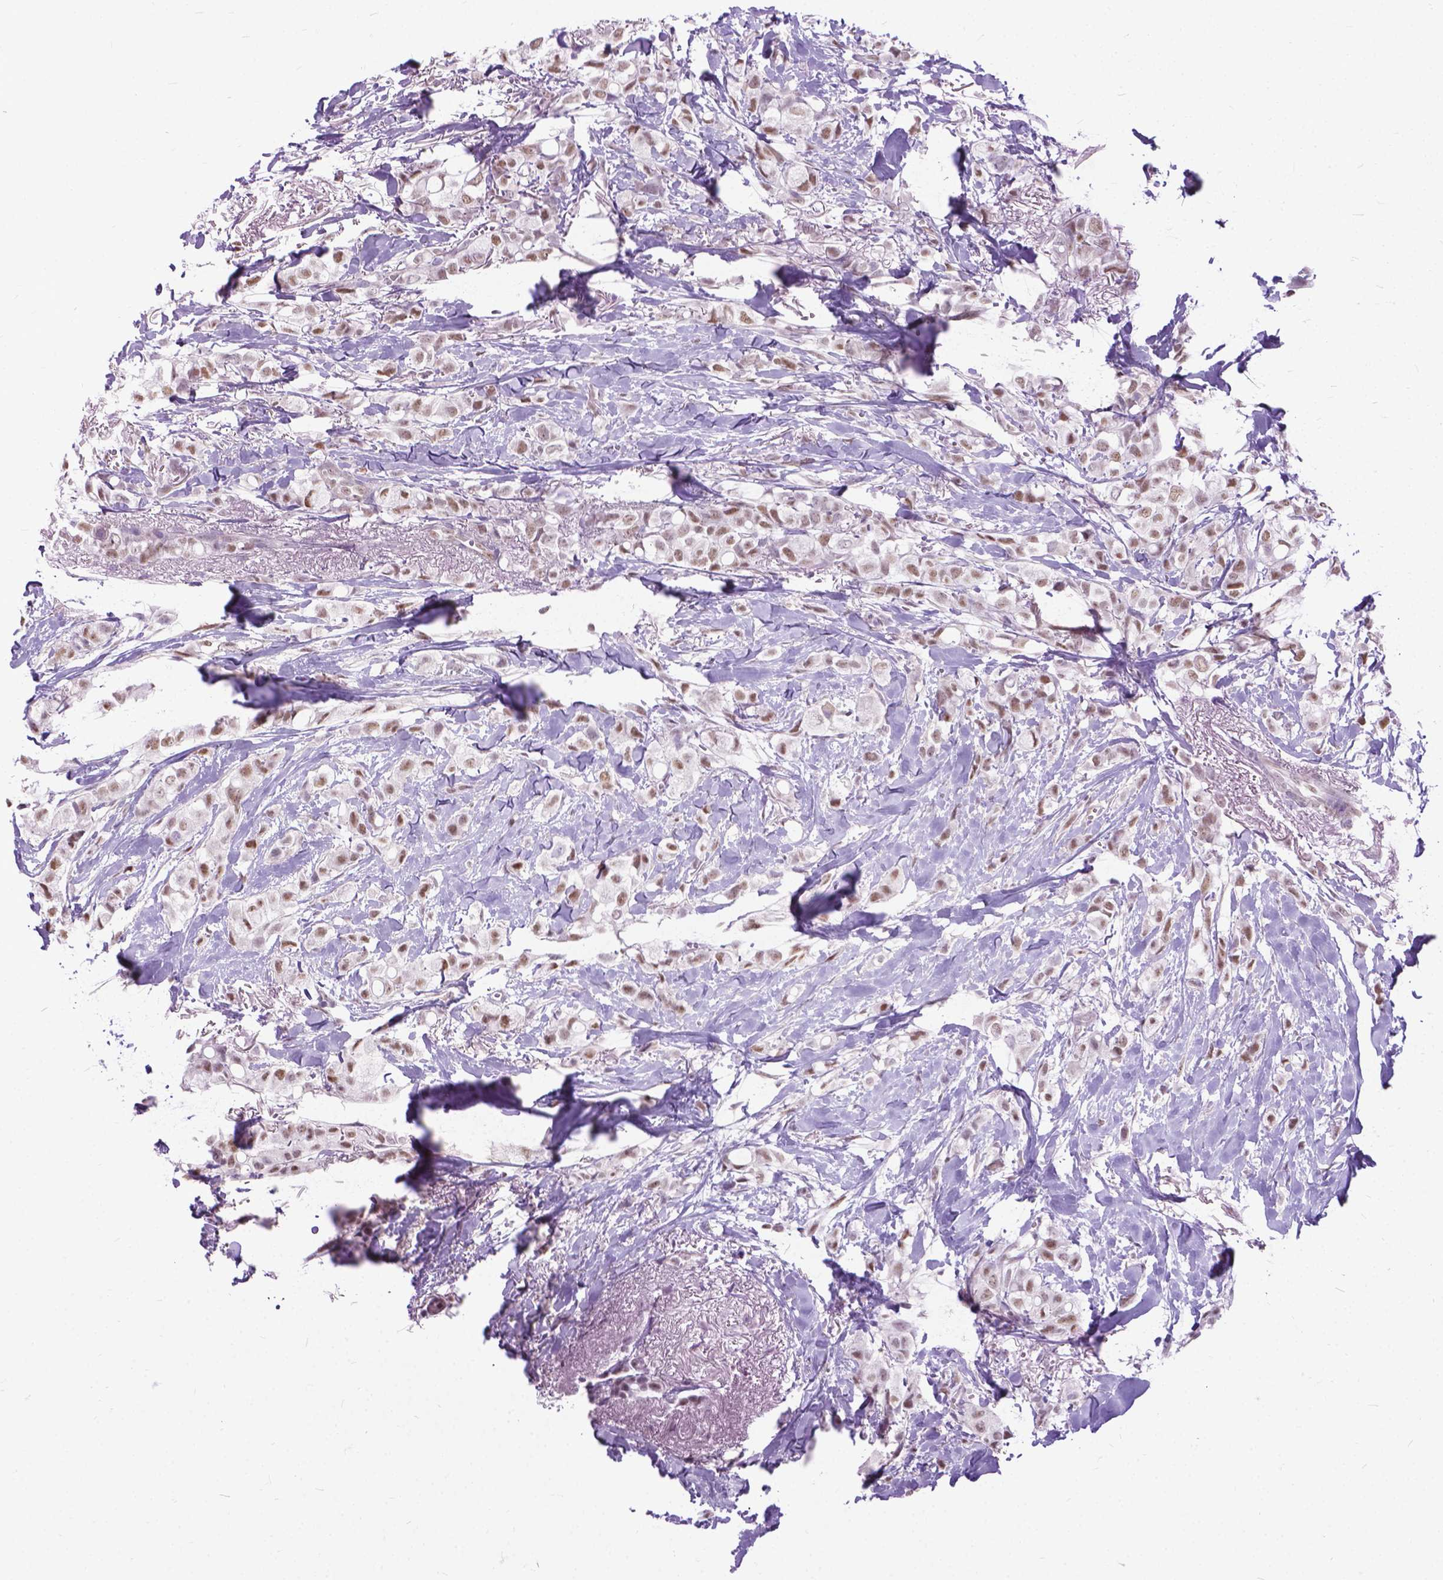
{"staining": {"intensity": "moderate", "quantity": ">75%", "location": "nuclear"}, "tissue": "breast cancer", "cell_type": "Tumor cells", "image_type": "cancer", "snomed": [{"axis": "morphology", "description": "Duct carcinoma"}, {"axis": "topography", "description": "Breast"}], "caption": "Immunohistochemical staining of breast invasive ductal carcinoma demonstrates medium levels of moderate nuclear protein positivity in approximately >75% of tumor cells.", "gene": "APCDD1L", "patient": {"sex": "female", "age": 85}}